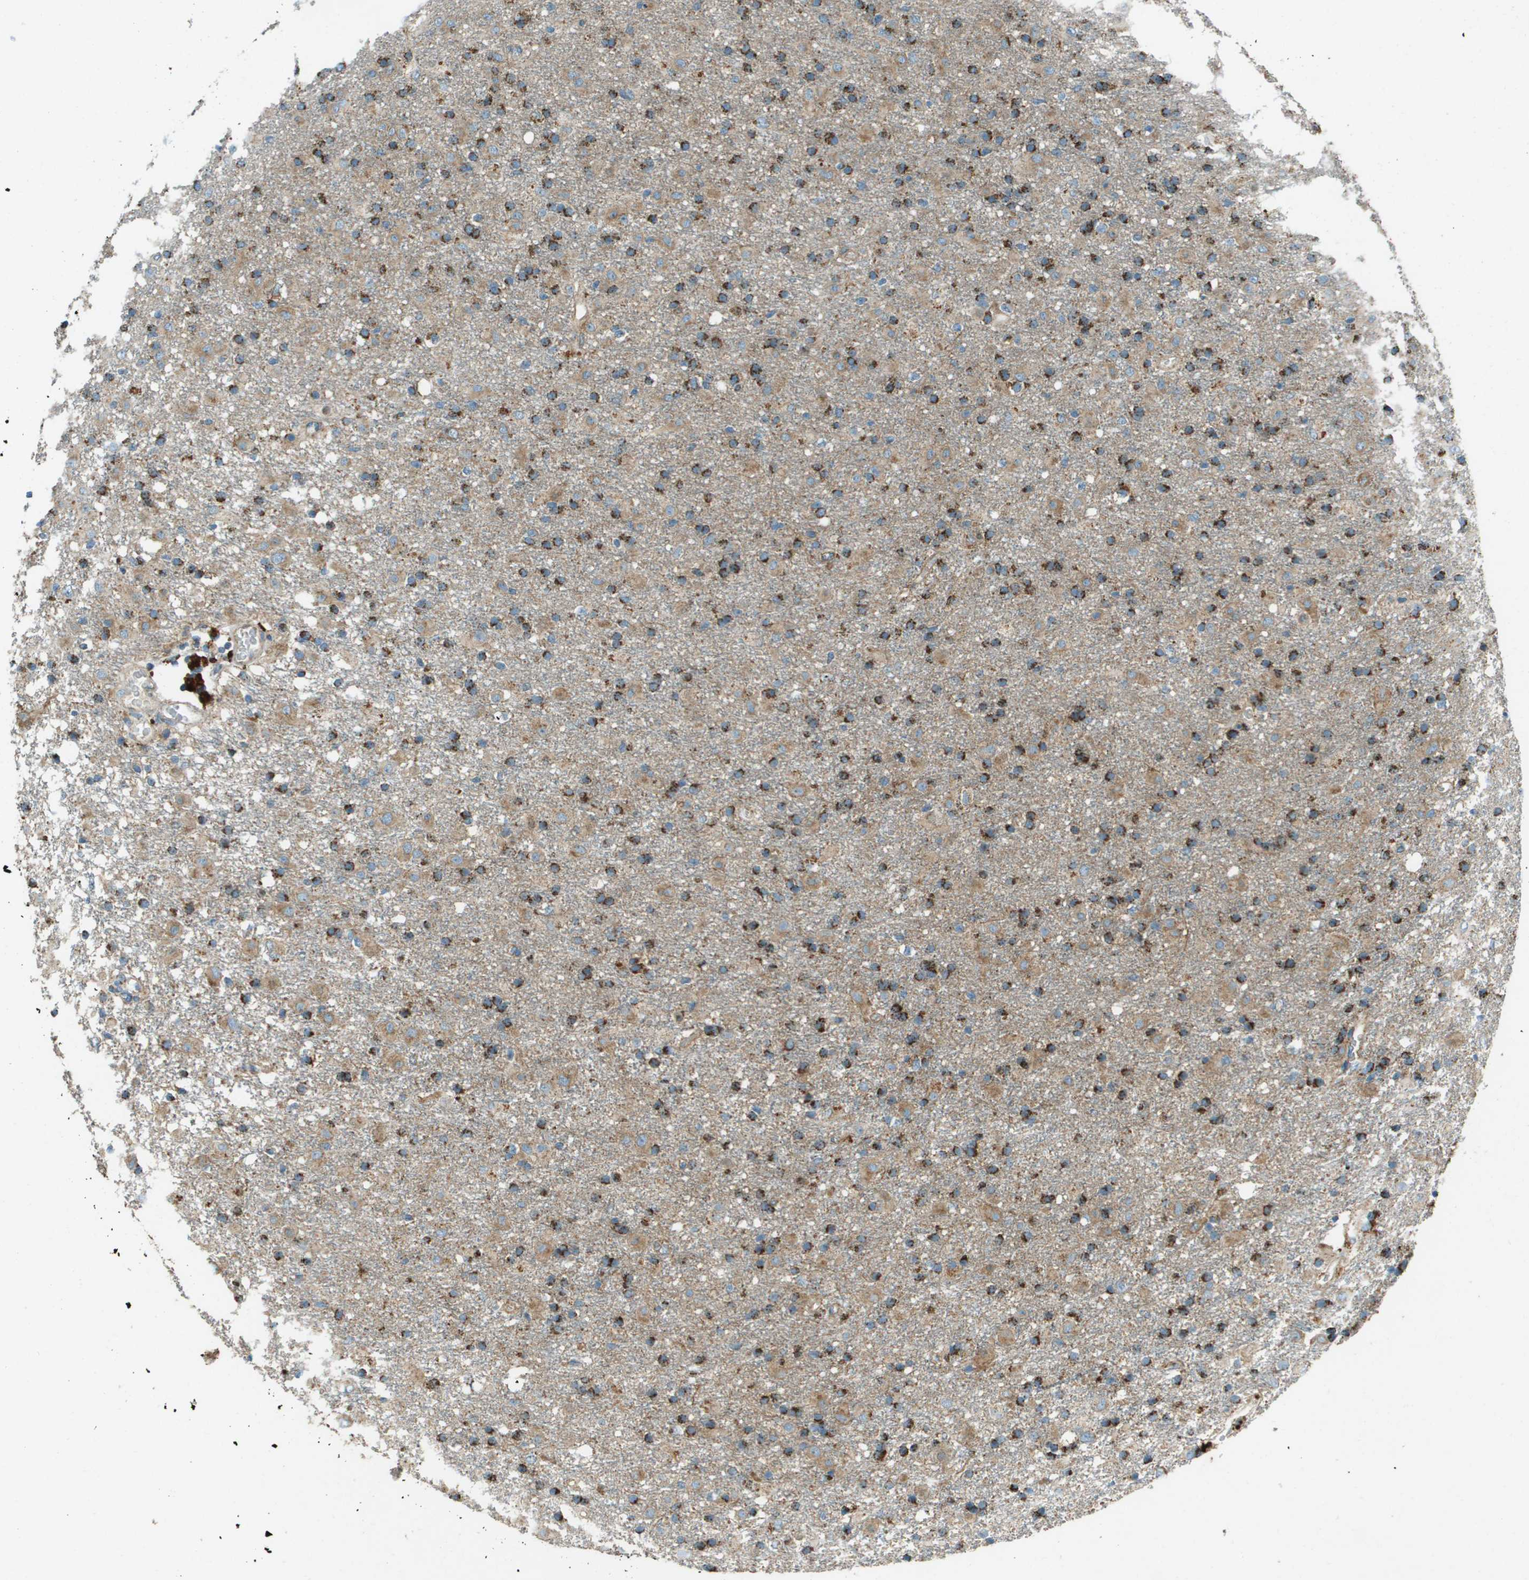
{"staining": {"intensity": "strong", "quantity": ">75%", "location": "cytoplasmic/membranous"}, "tissue": "glioma", "cell_type": "Tumor cells", "image_type": "cancer", "snomed": [{"axis": "morphology", "description": "Glioma, malignant, Low grade"}, {"axis": "topography", "description": "Brain"}], "caption": "High-magnification brightfield microscopy of malignant glioma (low-grade) stained with DAB (brown) and counterstained with hematoxylin (blue). tumor cells exhibit strong cytoplasmic/membranous expression is appreciated in about>75% of cells.", "gene": "MIGA1", "patient": {"sex": "male", "age": 65}}